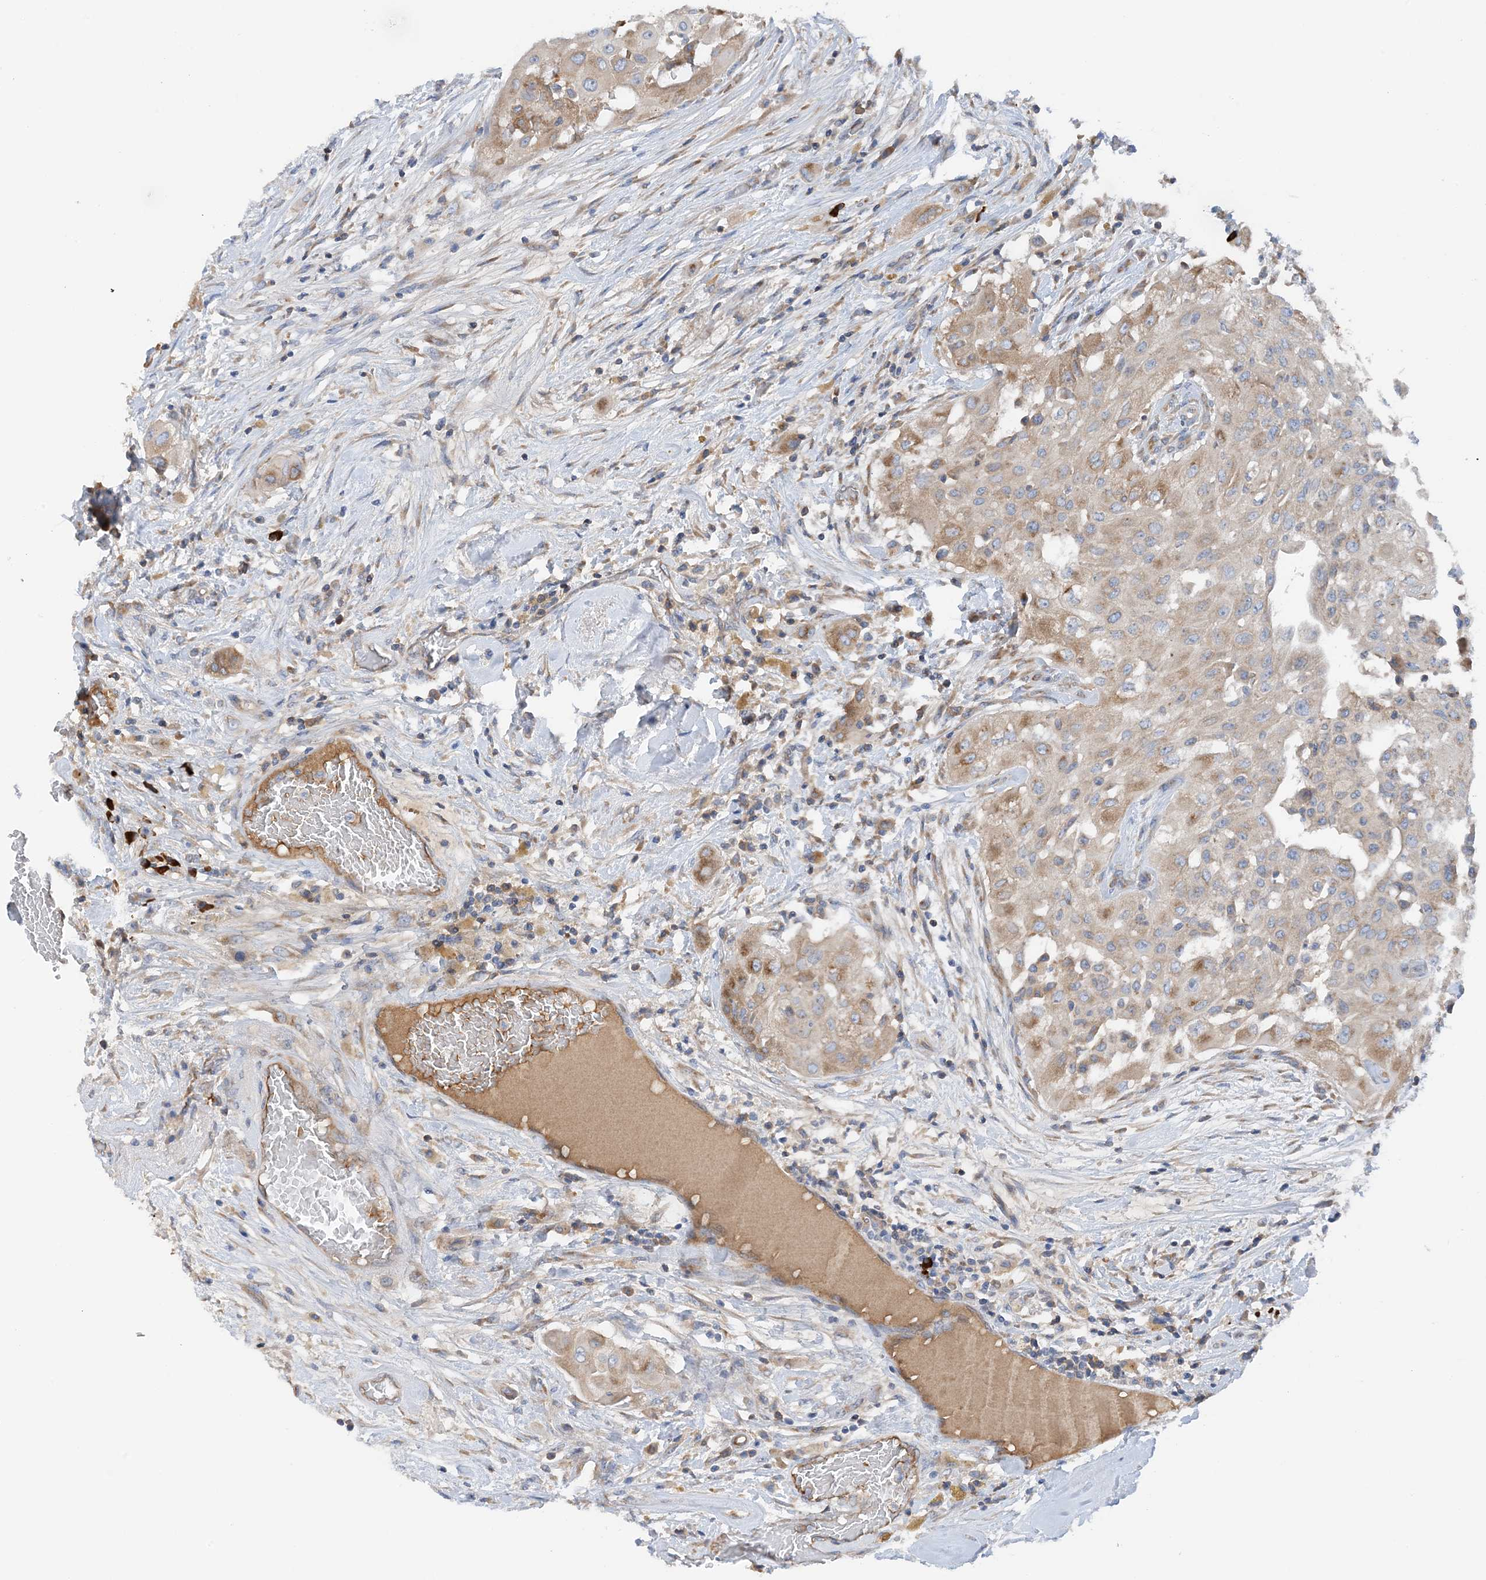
{"staining": {"intensity": "moderate", "quantity": ">75%", "location": "cytoplasmic/membranous"}, "tissue": "thyroid cancer", "cell_type": "Tumor cells", "image_type": "cancer", "snomed": [{"axis": "morphology", "description": "Papillary adenocarcinoma, NOS"}, {"axis": "topography", "description": "Thyroid gland"}], "caption": "IHC image of neoplastic tissue: human thyroid papillary adenocarcinoma stained using immunohistochemistry (IHC) shows medium levels of moderate protein expression localized specifically in the cytoplasmic/membranous of tumor cells, appearing as a cytoplasmic/membranous brown color.", "gene": "SLC5A11", "patient": {"sex": "female", "age": 59}}